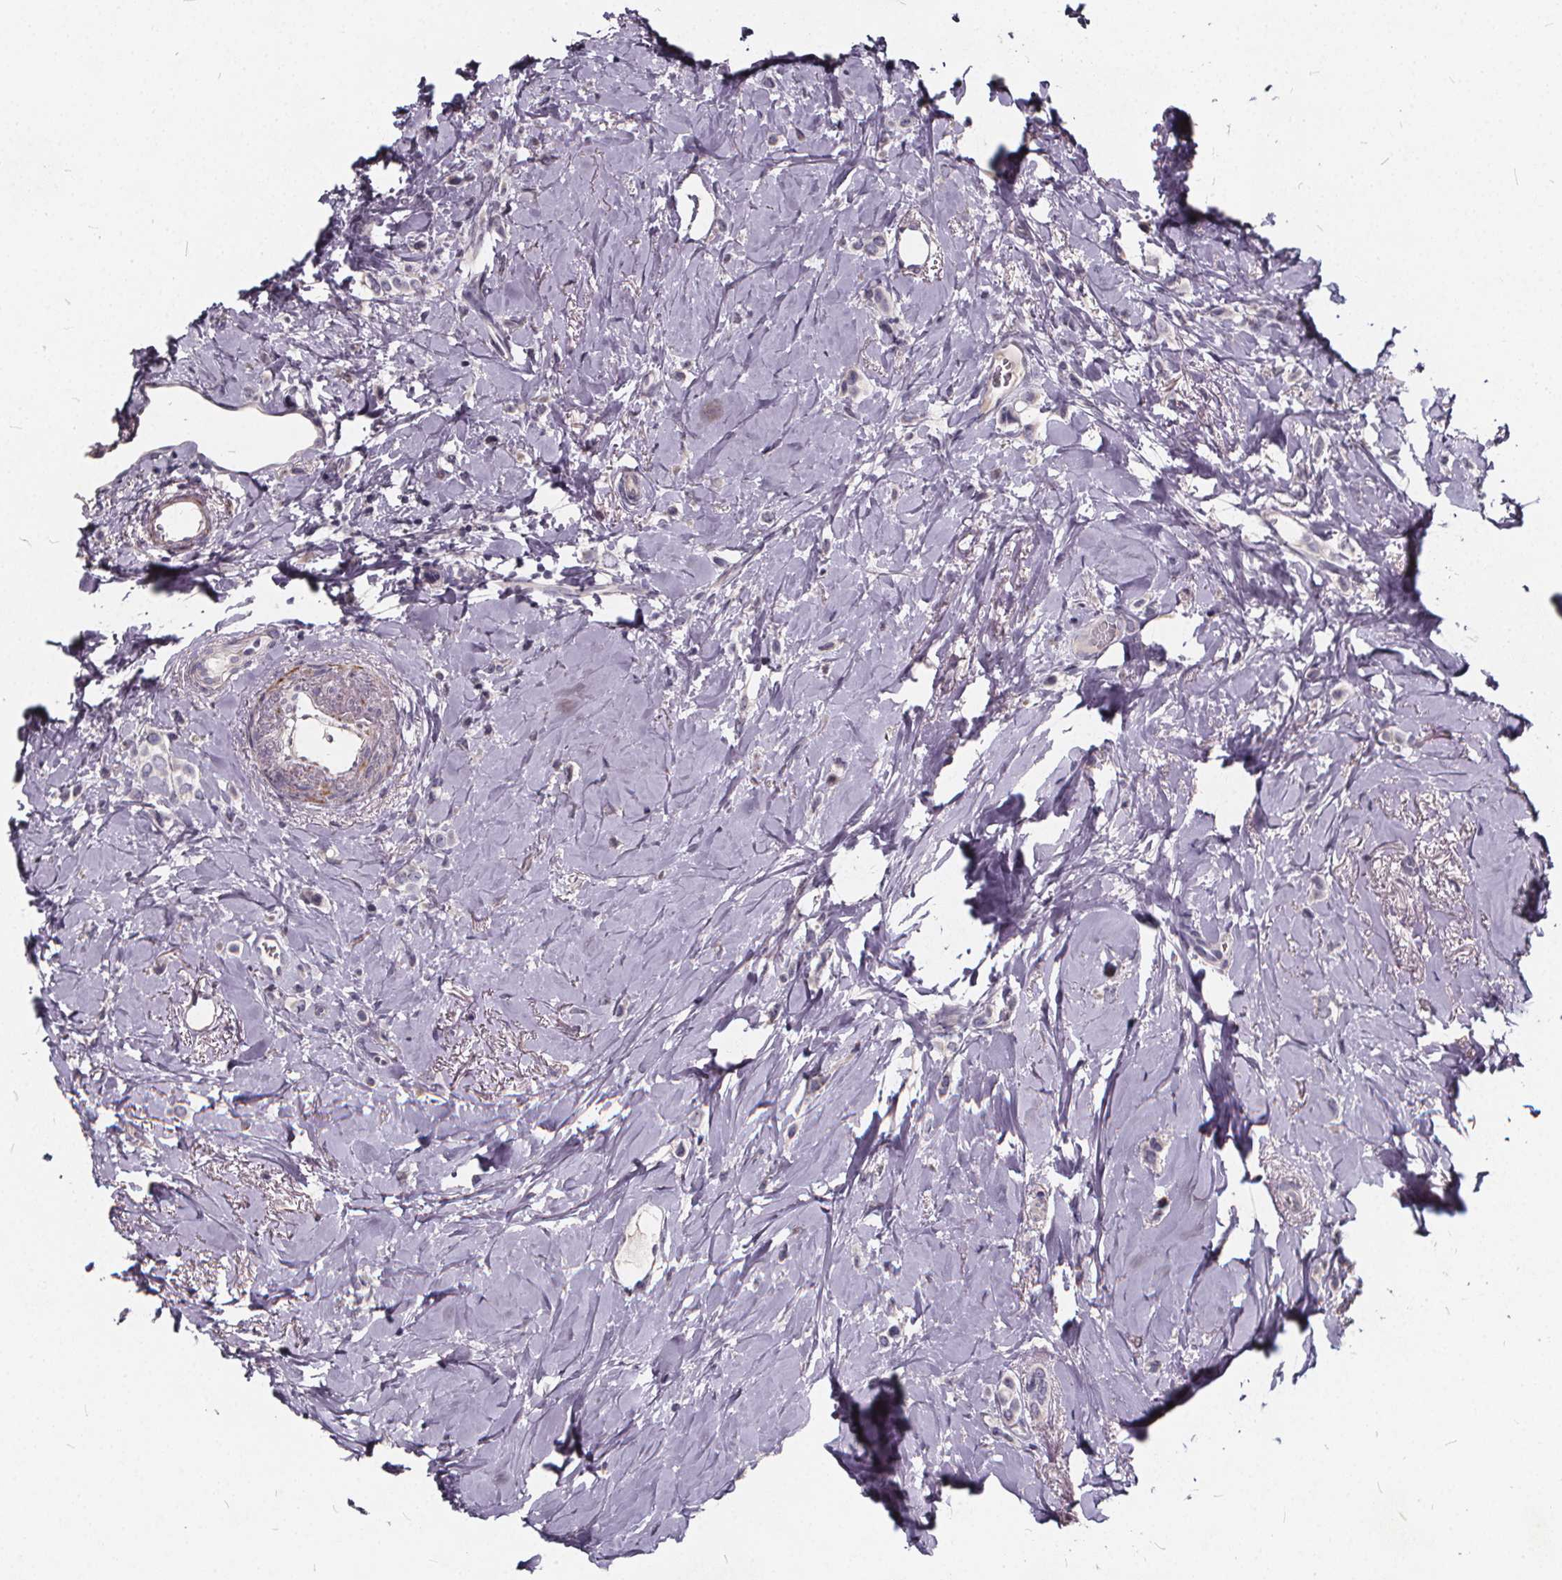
{"staining": {"intensity": "negative", "quantity": "none", "location": "none"}, "tissue": "breast cancer", "cell_type": "Tumor cells", "image_type": "cancer", "snomed": [{"axis": "morphology", "description": "Lobular carcinoma"}, {"axis": "topography", "description": "Breast"}], "caption": "Immunohistochemical staining of human lobular carcinoma (breast) reveals no significant expression in tumor cells.", "gene": "TSPAN14", "patient": {"sex": "female", "age": 66}}